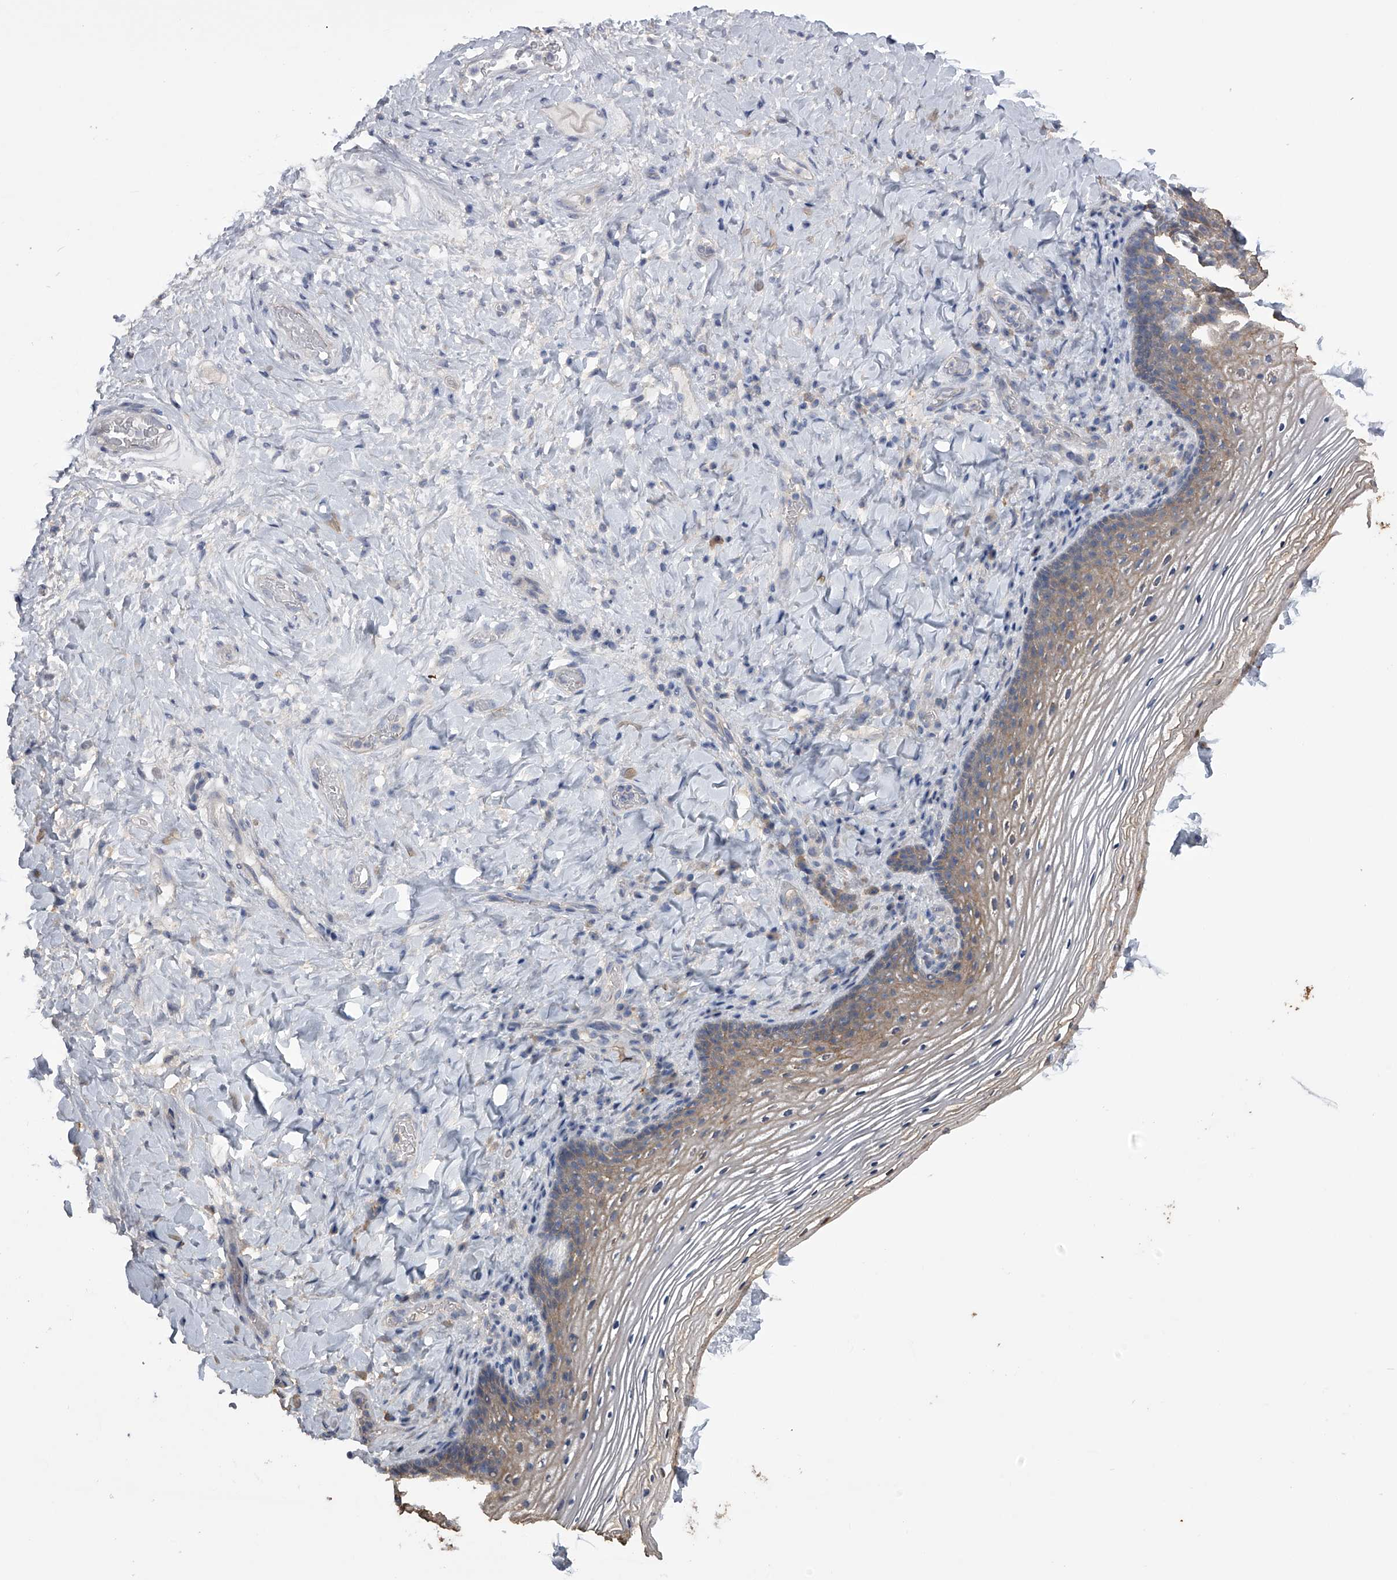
{"staining": {"intensity": "weak", "quantity": "25%-75%", "location": "cytoplasmic/membranous"}, "tissue": "vagina", "cell_type": "Squamous epithelial cells", "image_type": "normal", "snomed": [{"axis": "morphology", "description": "Normal tissue, NOS"}, {"axis": "topography", "description": "Vagina"}], "caption": "Protein expression analysis of normal vagina exhibits weak cytoplasmic/membranous expression in approximately 25%-75% of squamous epithelial cells.", "gene": "ZNF343", "patient": {"sex": "female", "age": 60}}